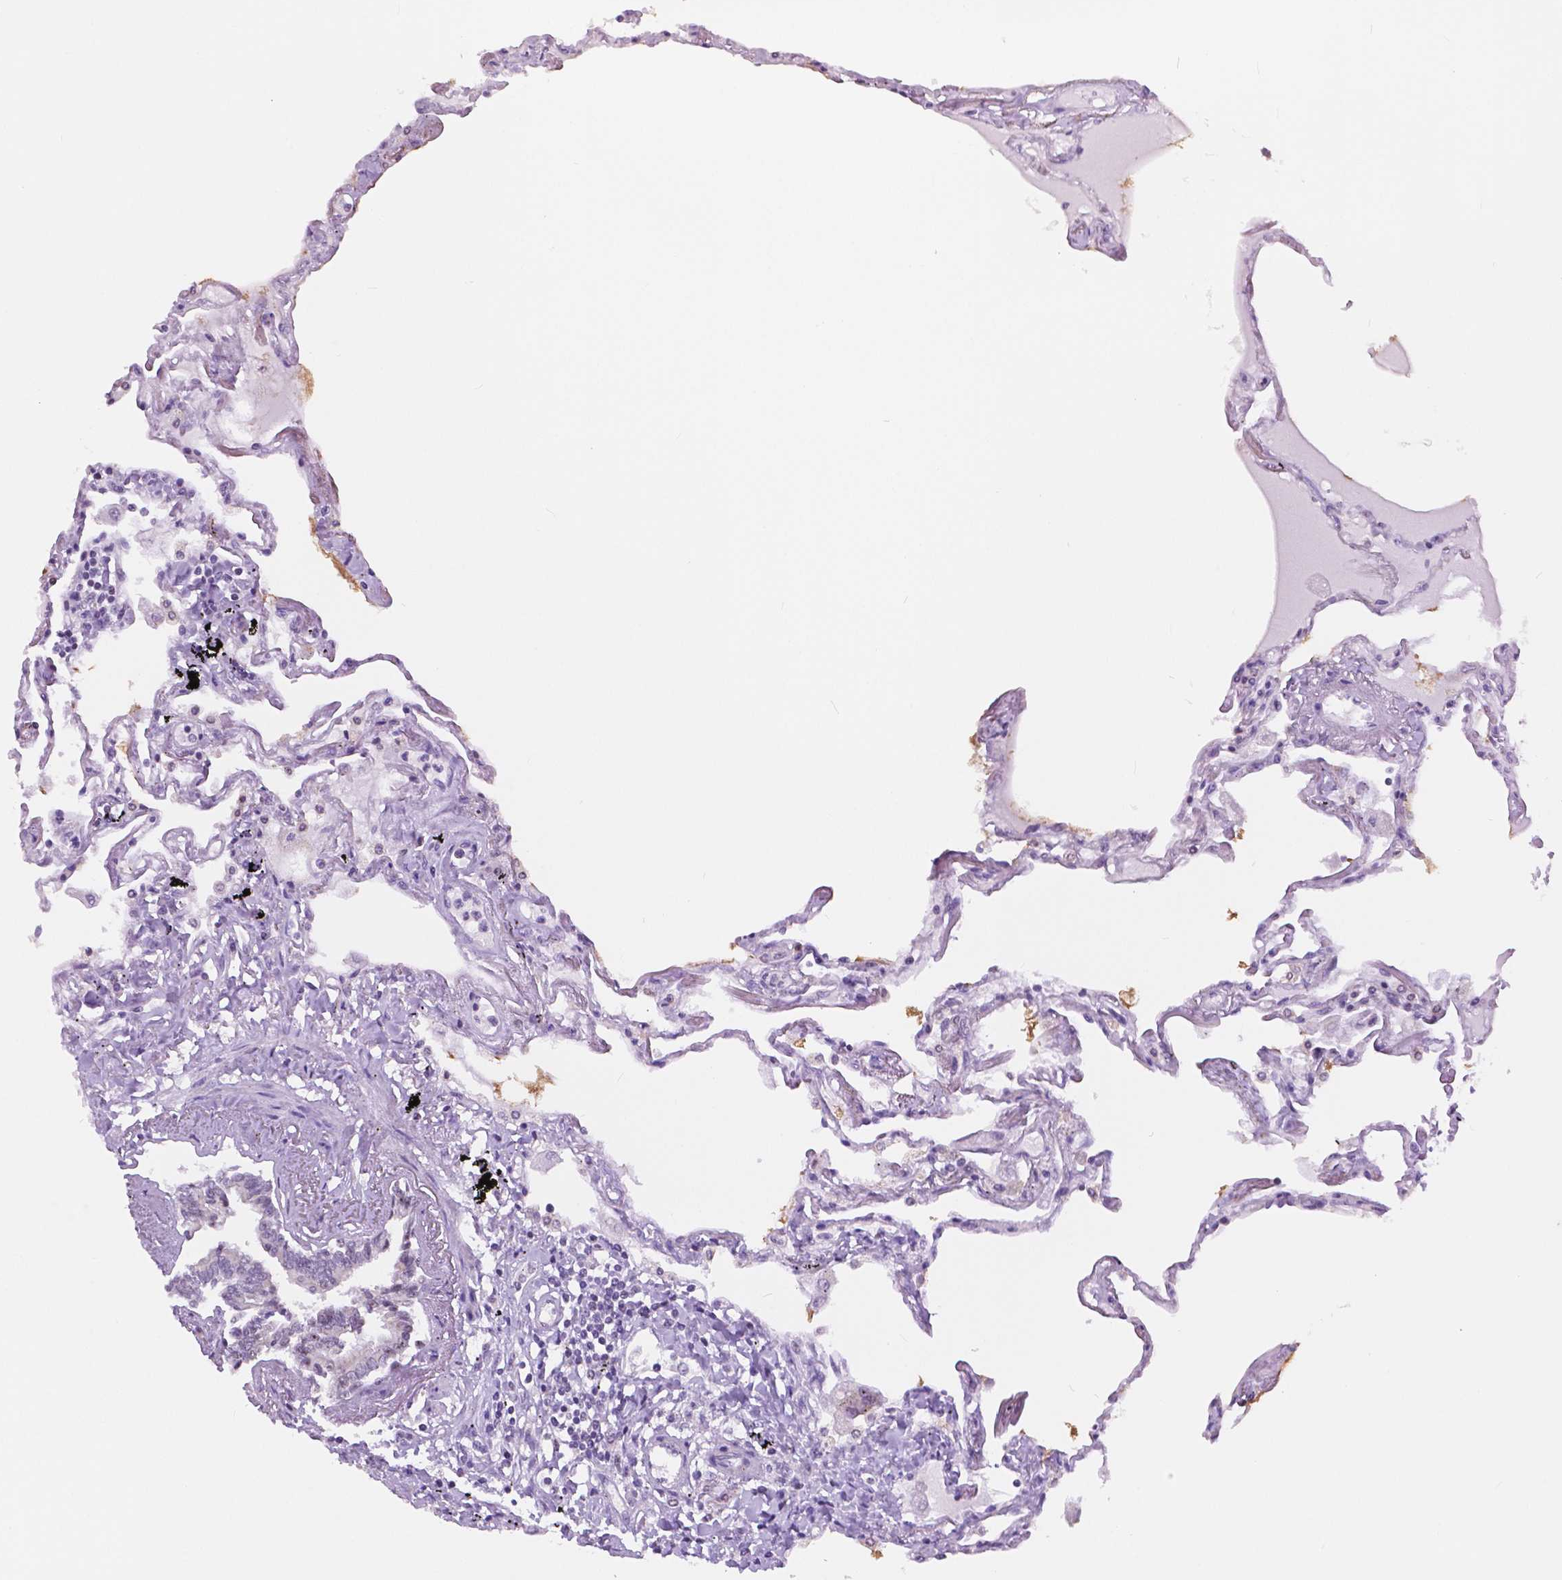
{"staining": {"intensity": "negative", "quantity": "none", "location": "none"}, "tissue": "lung", "cell_type": "Alveolar cells", "image_type": "normal", "snomed": [{"axis": "morphology", "description": "Normal tissue, NOS"}, {"axis": "morphology", "description": "Adenocarcinoma, NOS"}, {"axis": "topography", "description": "Cartilage tissue"}, {"axis": "topography", "description": "Lung"}], "caption": "An immunohistochemistry image of benign lung is shown. There is no staining in alveolar cells of lung. (Immunohistochemistry (ihc), brightfield microscopy, high magnification).", "gene": "NHP2", "patient": {"sex": "female", "age": 67}}